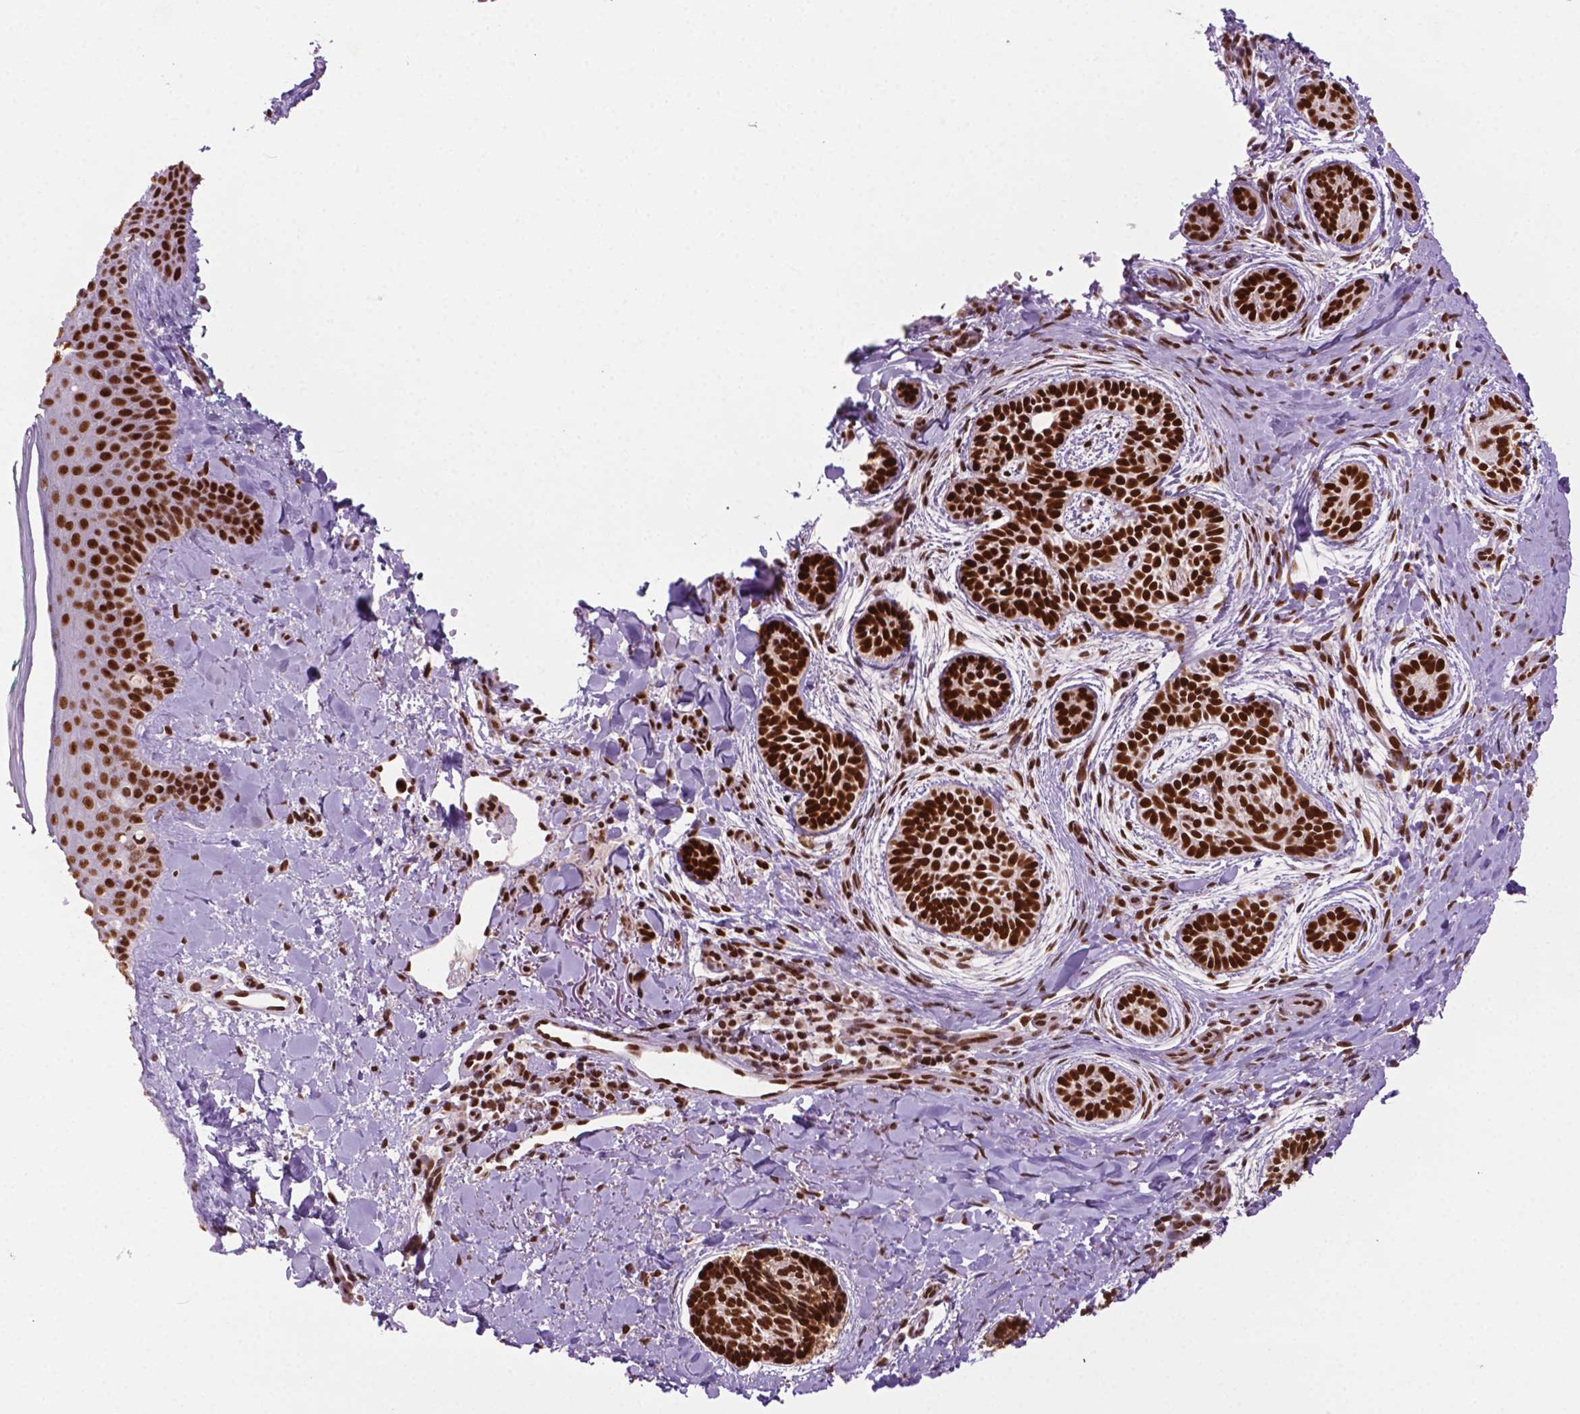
{"staining": {"intensity": "strong", "quantity": ">75%", "location": "nuclear"}, "tissue": "skin cancer", "cell_type": "Tumor cells", "image_type": "cancer", "snomed": [{"axis": "morphology", "description": "Basal cell carcinoma"}, {"axis": "topography", "description": "Skin"}], "caption": "Protein staining of skin cancer (basal cell carcinoma) tissue shows strong nuclear positivity in about >75% of tumor cells.", "gene": "MLH1", "patient": {"sex": "male", "age": 63}}